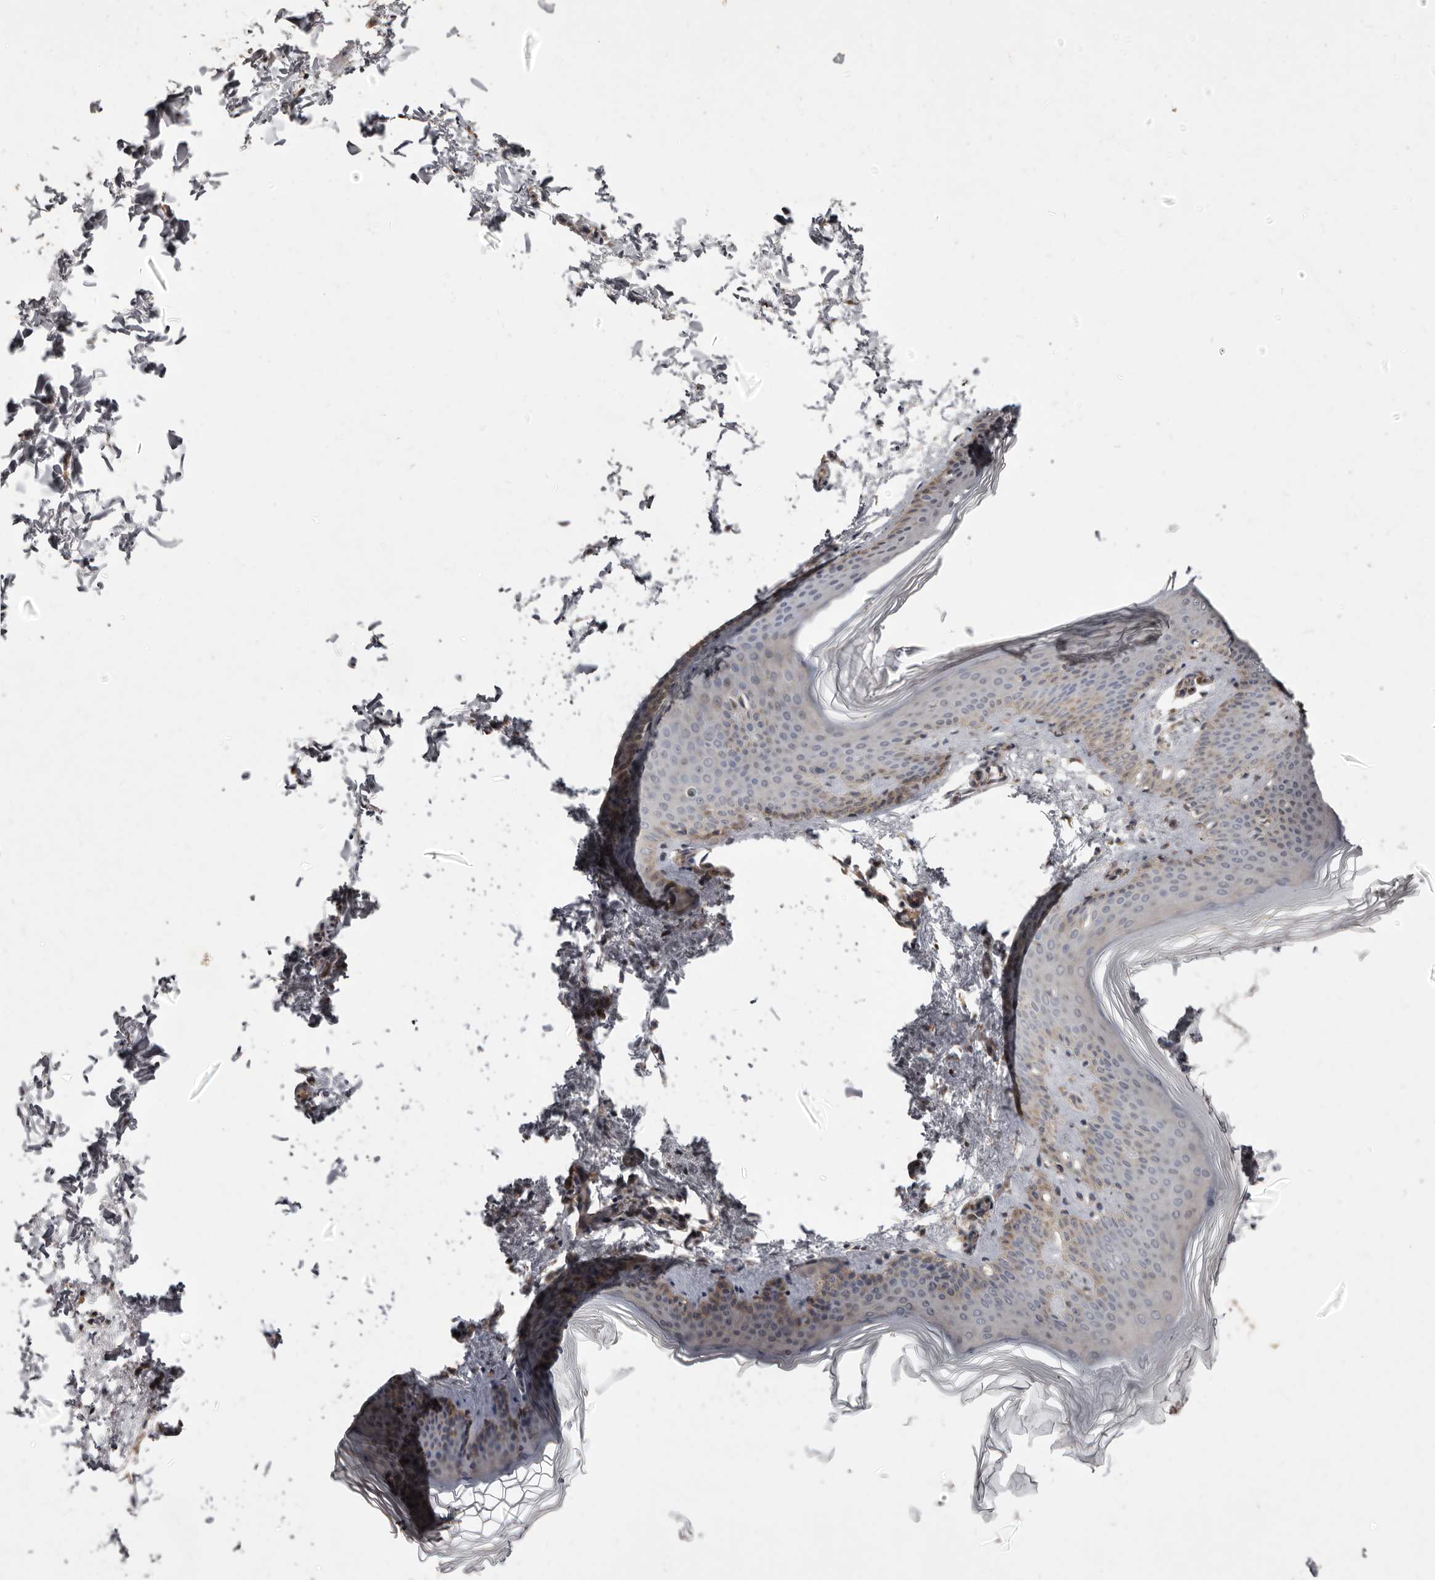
{"staining": {"intensity": "moderate", "quantity": ">75%", "location": "cytoplasmic/membranous"}, "tissue": "skin", "cell_type": "Fibroblasts", "image_type": "normal", "snomed": [{"axis": "morphology", "description": "Normal tissue, NOS"}, {"axis": "topography", "description": "Skin"}], "caption": "Immunohistochemistry staining of normal skin, which displays medium levels of moderate cytoplasmic/membranous positivity in about >75% of fibroblasts indicating moderate cytoplasmic/membranous protein expression. The staining was performed using DAB (brown) for protein detection and nuclei were counterstained in hematoxylin (blue).", "gene": "FLAD1", "patient": {"sex": "female", "age": 27}}